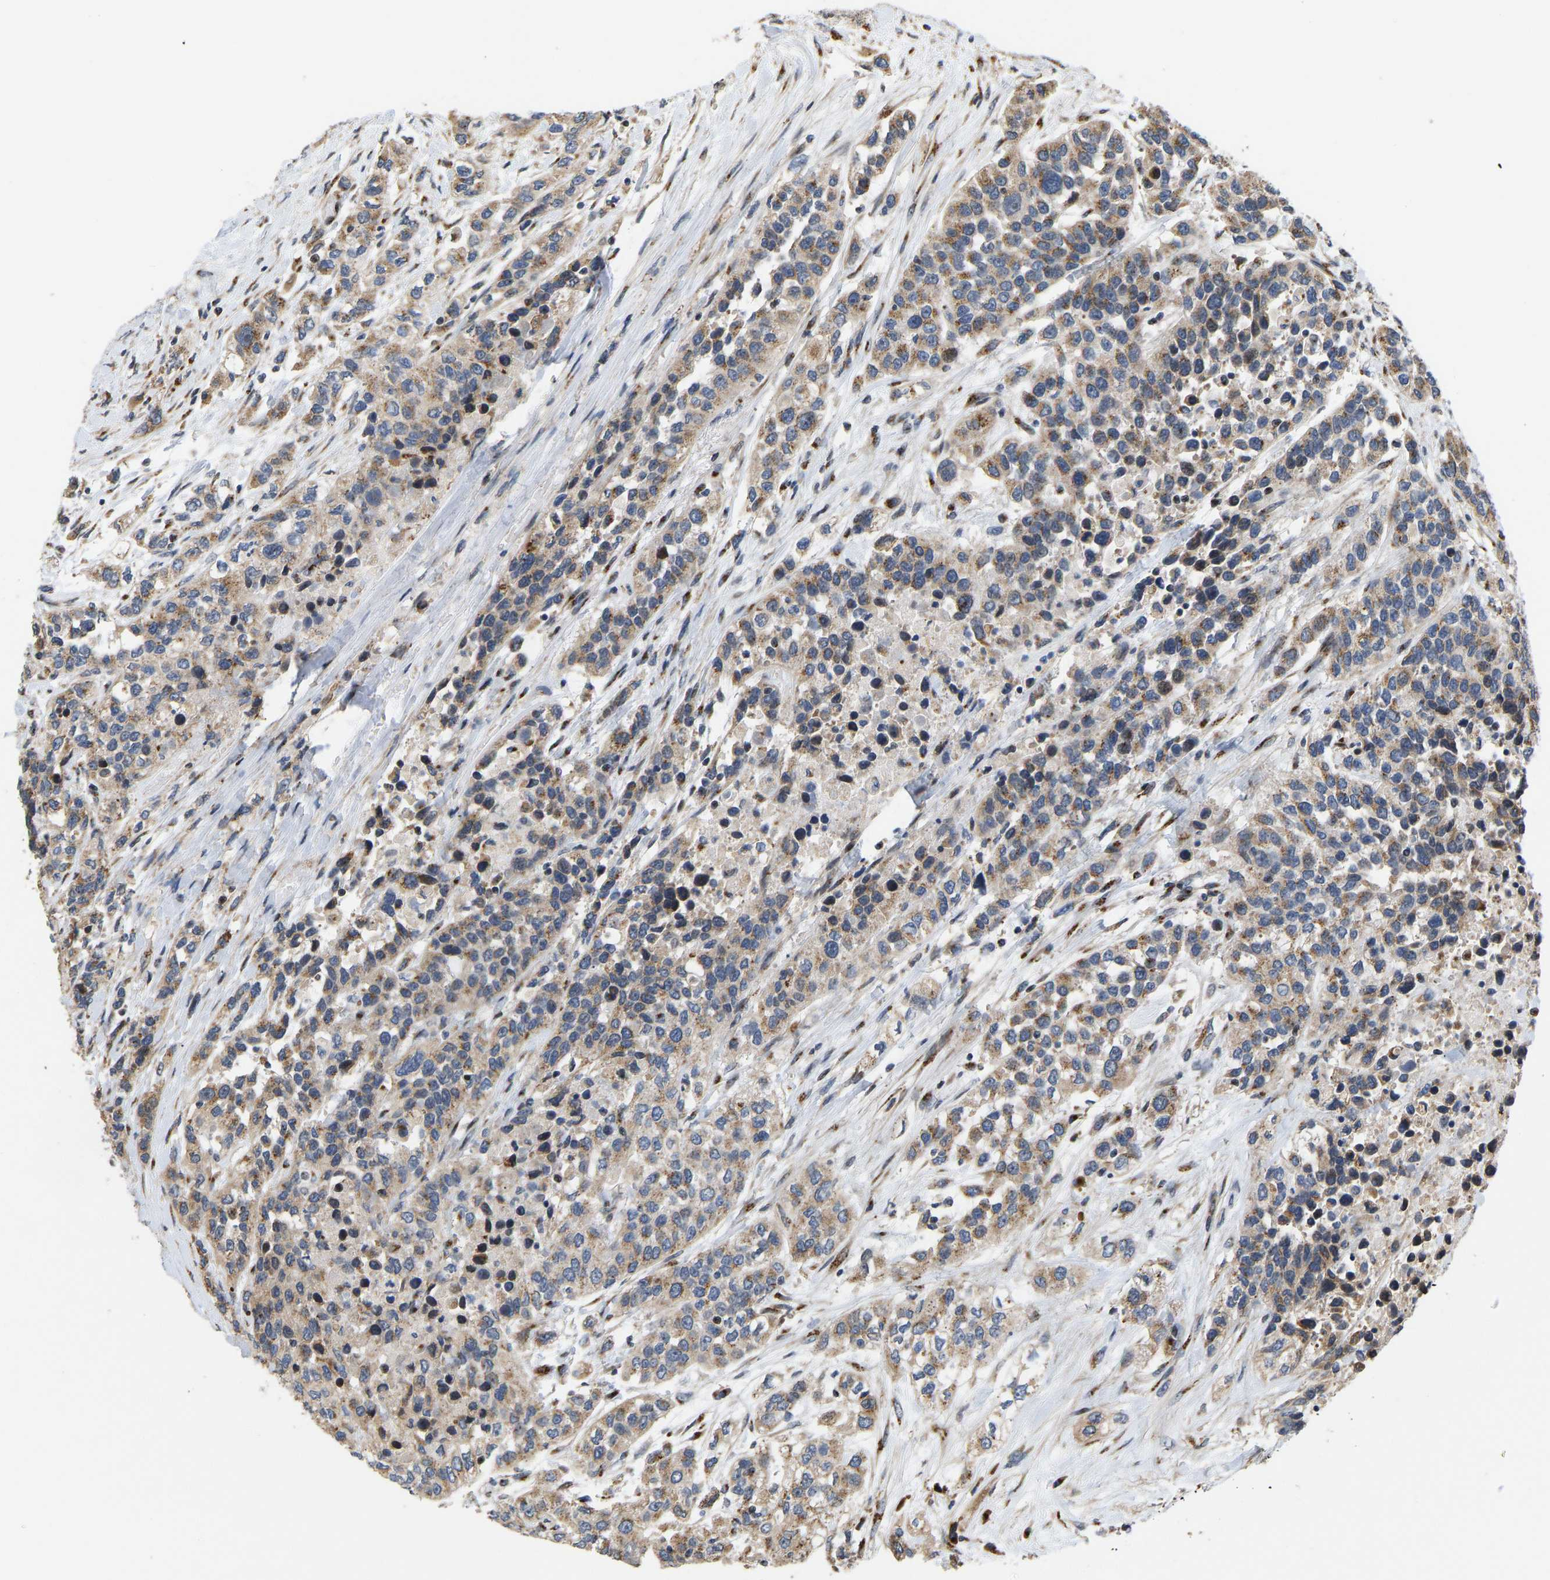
{"staining": {"intensity": "moderate", "quantity": ">75%", "location": "cytoplasmic/membranous"}, "tissue": "urothelial cancer", "cell_type": "Tumor cells", "image_type": "cancer", "snomed": [{"axis": "morphology", "description": "Urothelial carcinoma, High grade"}, {"axis": "topography", "description": "Urinary bladder"}], "caption": "Immunohistochemistry of human high-grade urothelial carcinoma shows medium levels of moderate cytoplasmic/membranous staining in about >75% of tumor cells. (DAB IHC, brown staining for protein, blue staining for nuclei).", "gene": "YIPF4", "patient": {"sex": "female", "age": 80}}